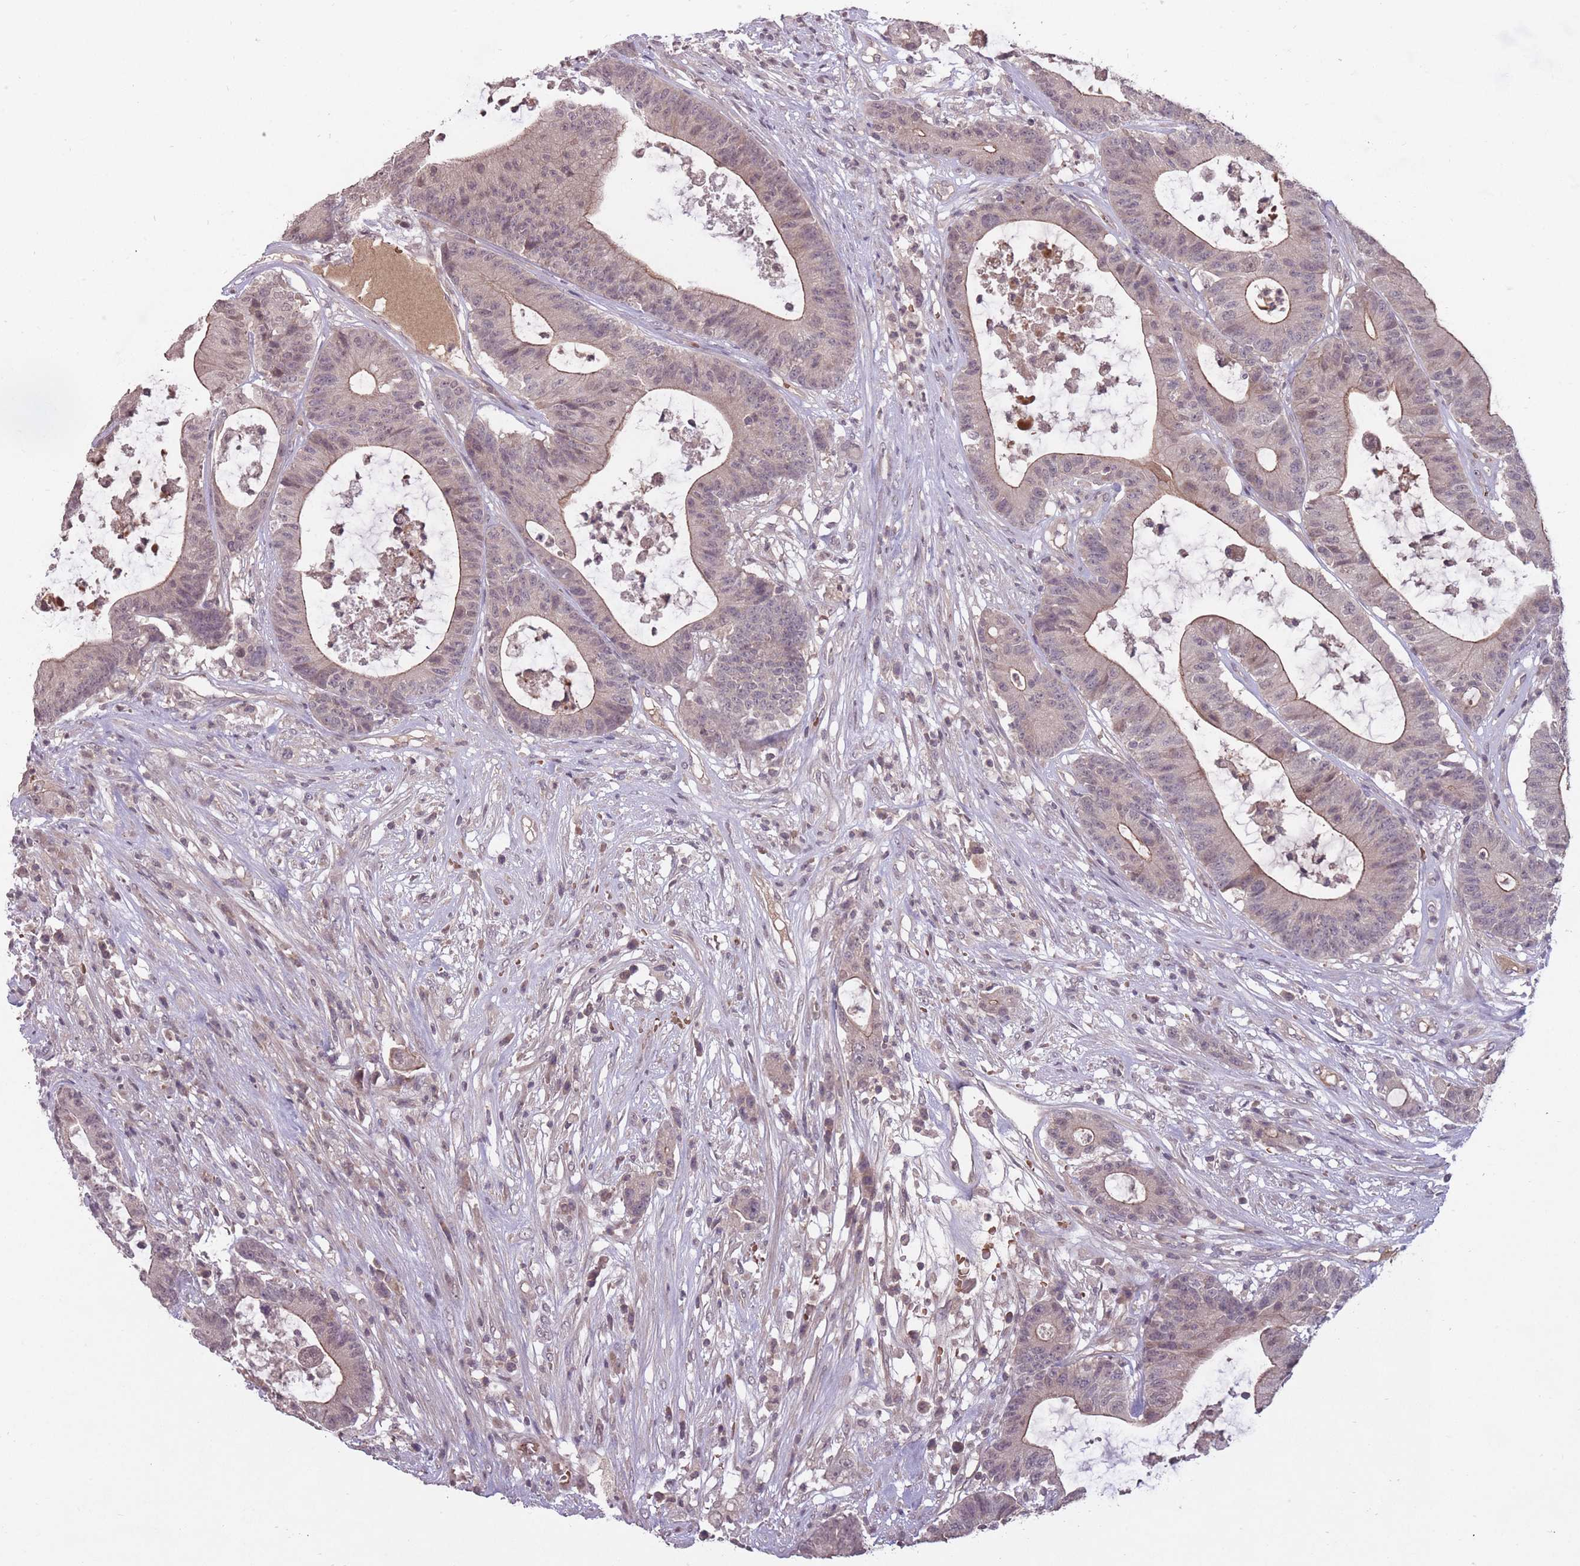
{"staining": {"intensity": "weak", "quantity": "<25%", "location": "cytoplasmic/membranous"}, "tissue": "colorectal cancer", "cell_type": "Tumor cells", "image_type": "cancer", "snomed": [{"axis": "morphology", "description": "Adenocarcinoma, NOS"}, {"axis": "topography", "description": "Colon"}], "caption": "High magnification brightfield microscopy of colorectal adenocarcinoma stained with DAB (3,3'-diaminobenzidine) (brown) and counterstained with hematoxylin (blue): tumor cells show no significant staining.", "gene": "ADCYAP1R1", "patient": {"sex": "female", "age": 84}}